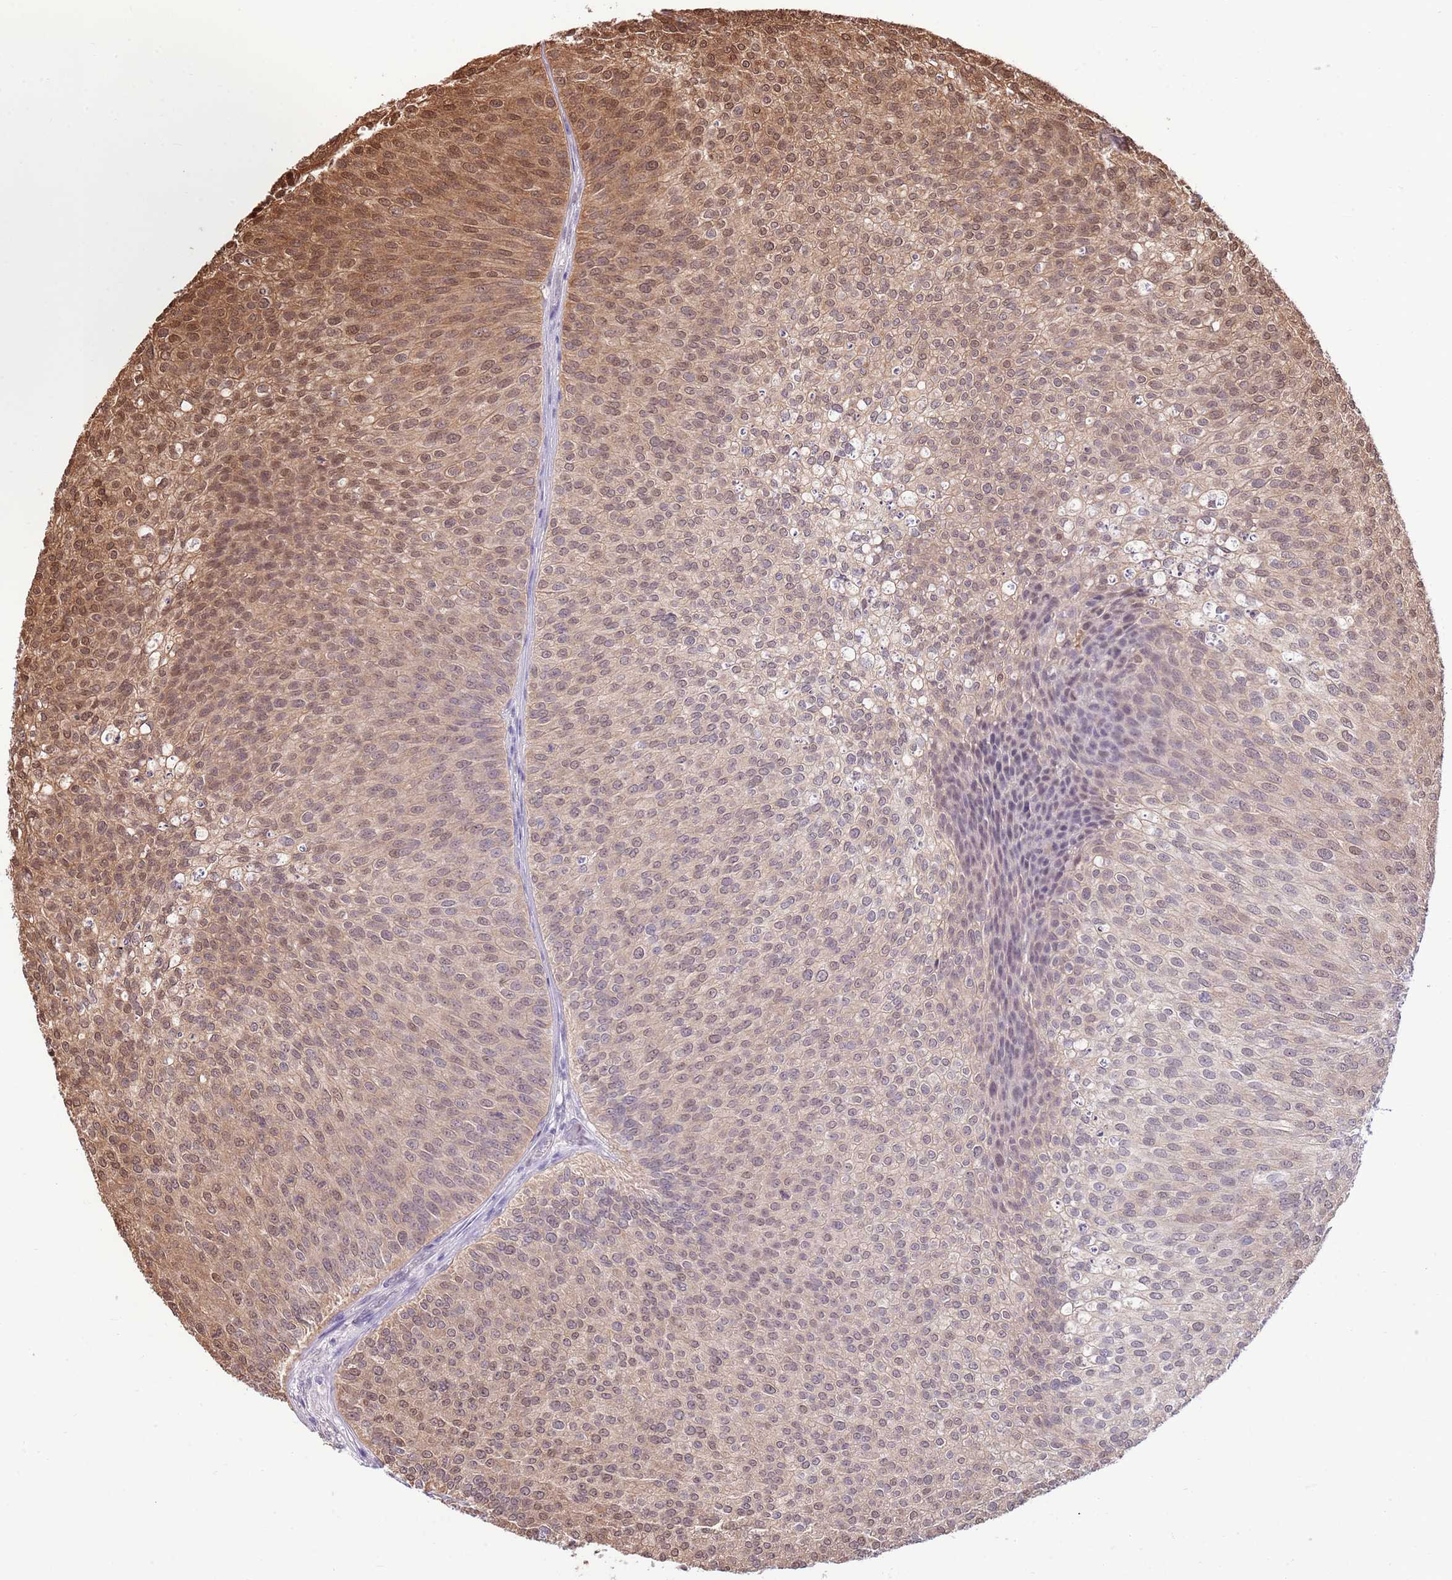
{"staining": {"intensity": "moderate", "quantity": ">75%", "location": "cytoplasmic/membranous,nuclear"}, "tissue": "urothelial cancer", "cell_type": "Tumor cells", "image_type": "cancer", "snomed": [{"axis": "morphology", "description": "Urothelial carcinoma, Low grade"}, {"axis": "topography", "description": "Urinary bladder"}], "caption": "Urothelial carcinoma (low-grade) stained with a protein marker displays moderate staining in tumor cells.", "gene": "NSFL1C", "patient": {"sex": "male", "age": 84}}